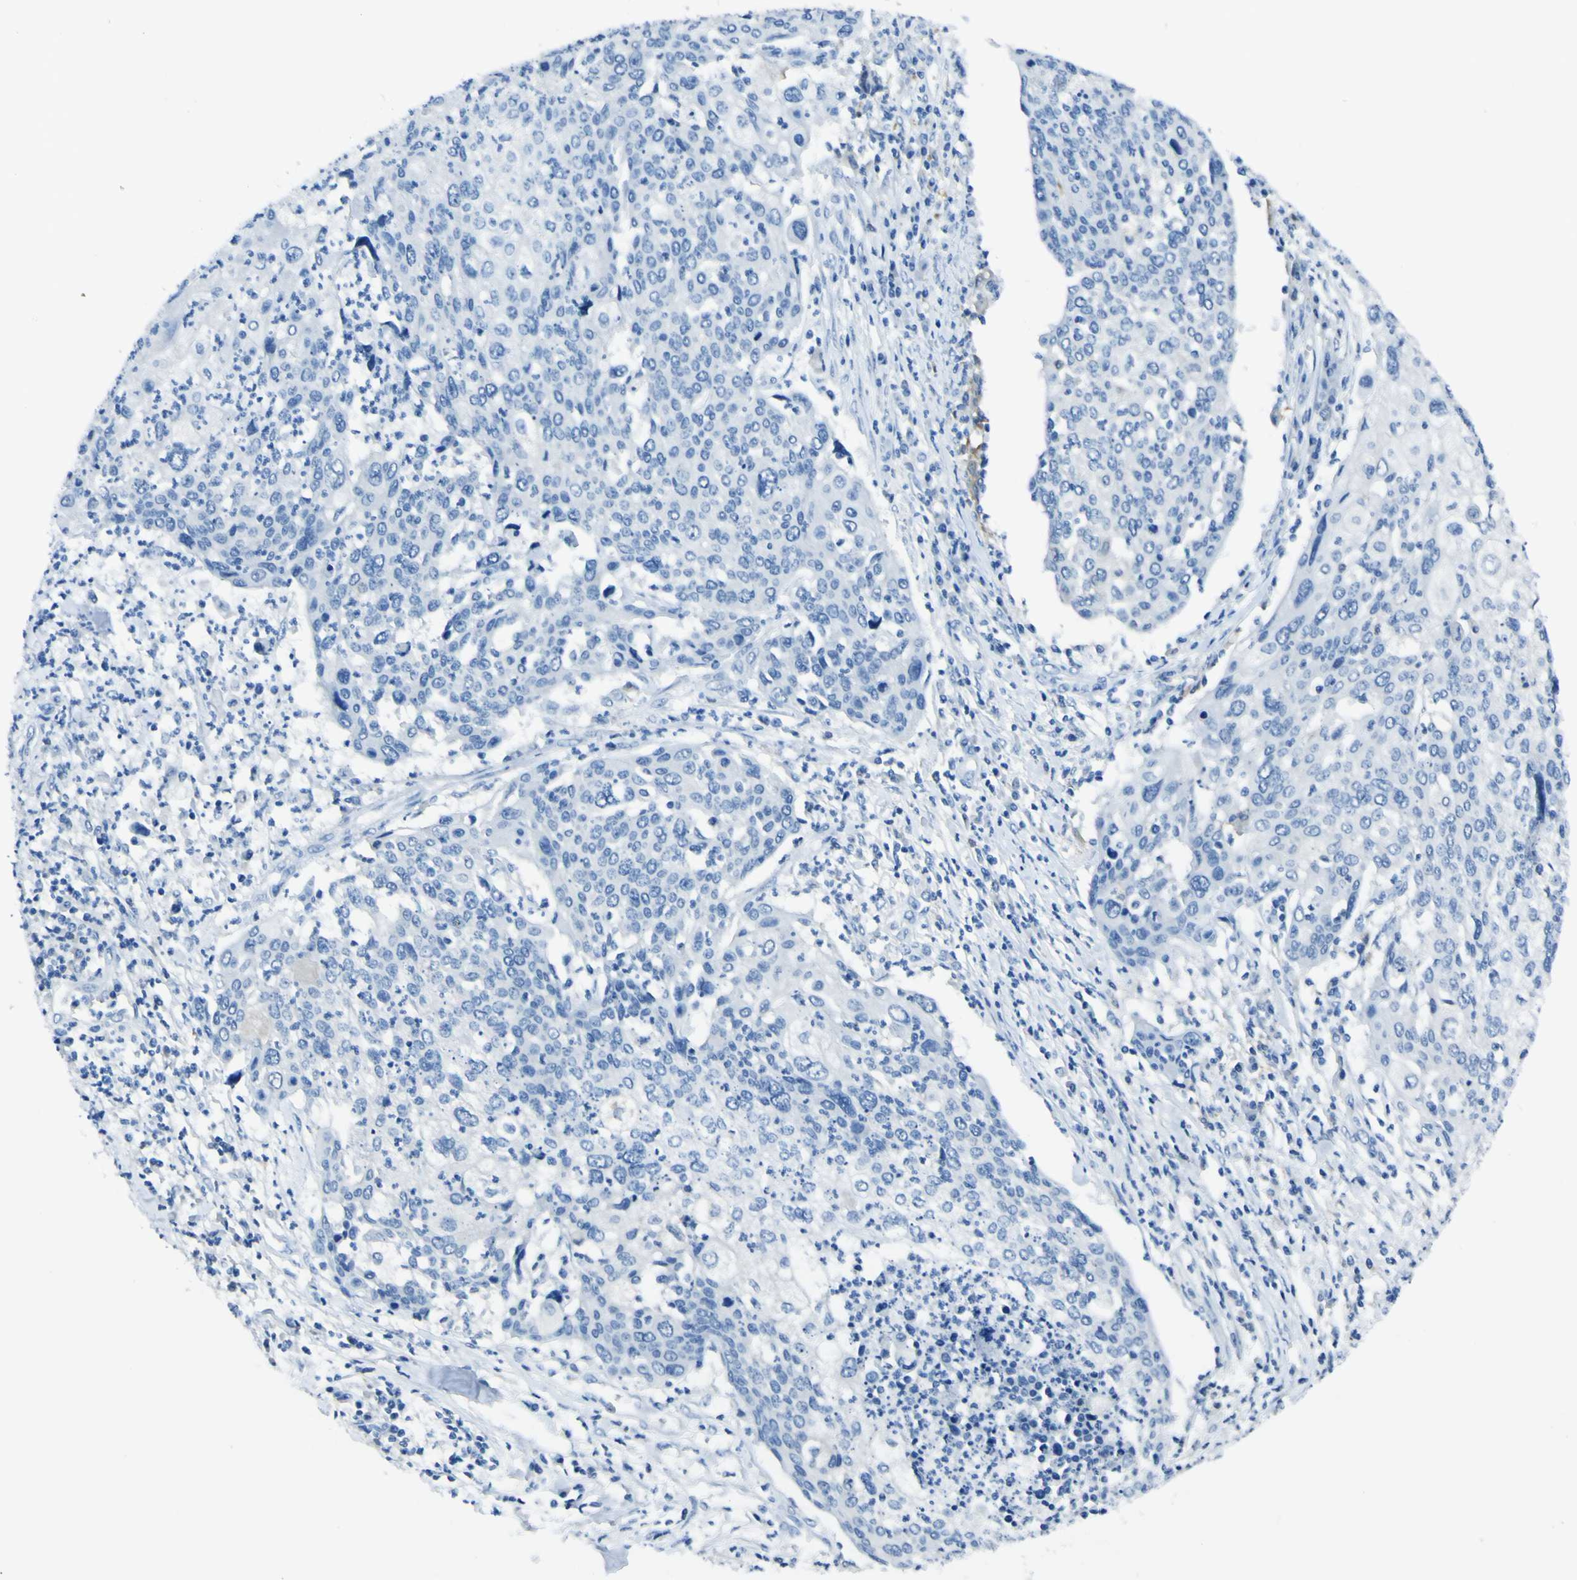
{"staining": {"intensity": "negative", "quantity": "none", "location": "none"}, "tissue": "cervical cancer", "cell_type": "Tumor cells", "image_type": "cancer", "snomed": [{"axis": "morphology", "description": "Squamous cell carcinoma, NOS"}, {"axis": "topography", "description": "Cervix"}], "caption": "A micrograph of human cervical cancer is negative for staining in tumor cells.", "gene": "PHKG1", "patient": {"sex": "female", "age": 40}}